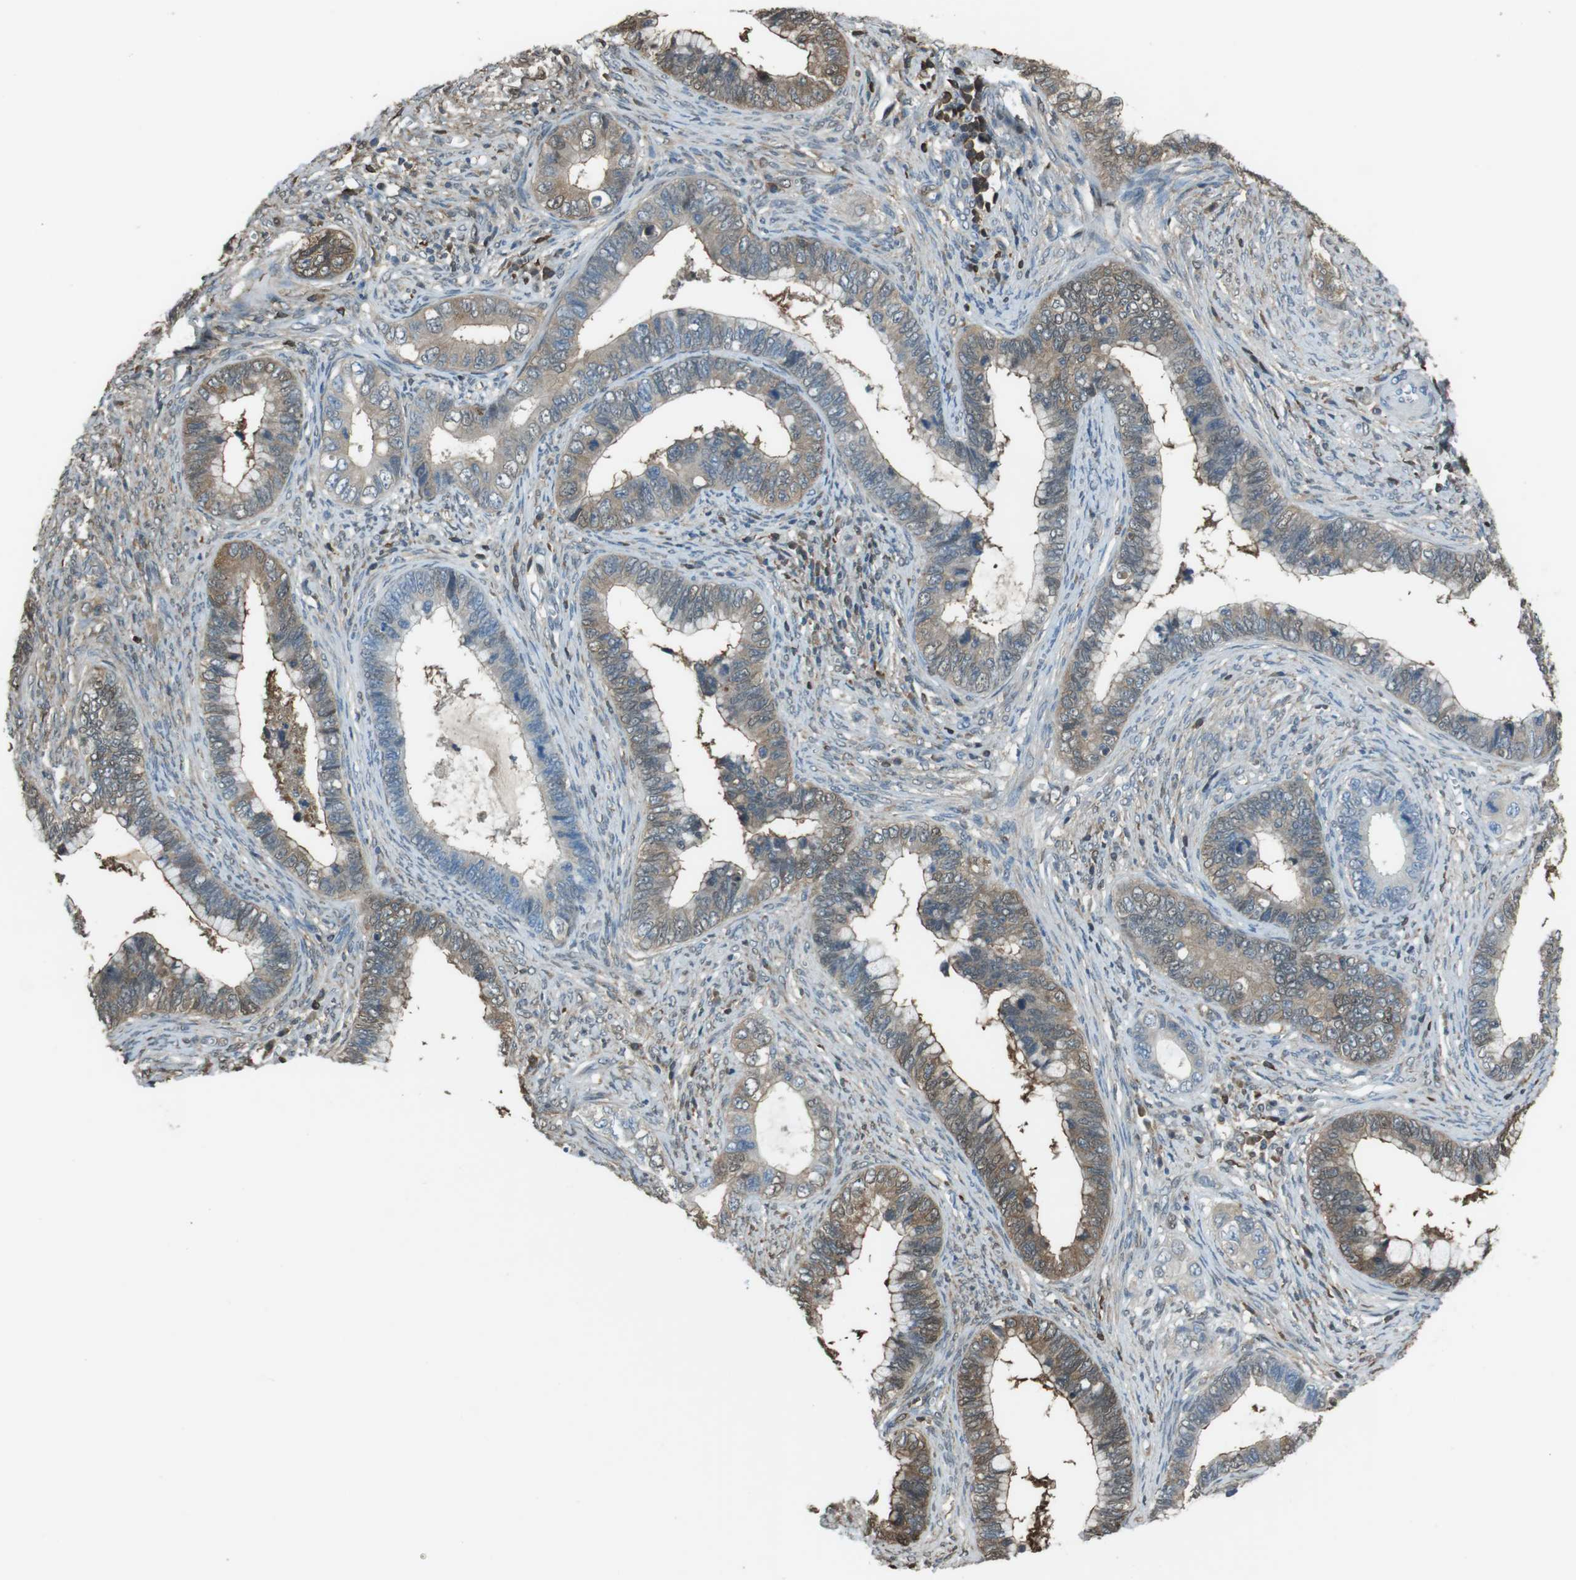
{"staining": {"intensity": "weak", "quantity": "25%-75%", "location": "cytoplasmic/membranous"}, "tissue": "cervical cancer", "cell_type": "Tumor cells", "image_type": "cancer", "snomed": [{"axis": "morphology", "description": "Adenocarcinoma, NOS"}, {"axis": "topography", "description": "Cervix"}], "caption": "DAB (3,3'-diaminobenzidine) immunohistochemical staining of human cervical adenocarcinoma demonstrates weak cytoplasmic/membranous protein staining in approximately 25%-75% of tumor cells.", "gene": "TWSG1", "patient": {"sex": "female", "age": 44}}